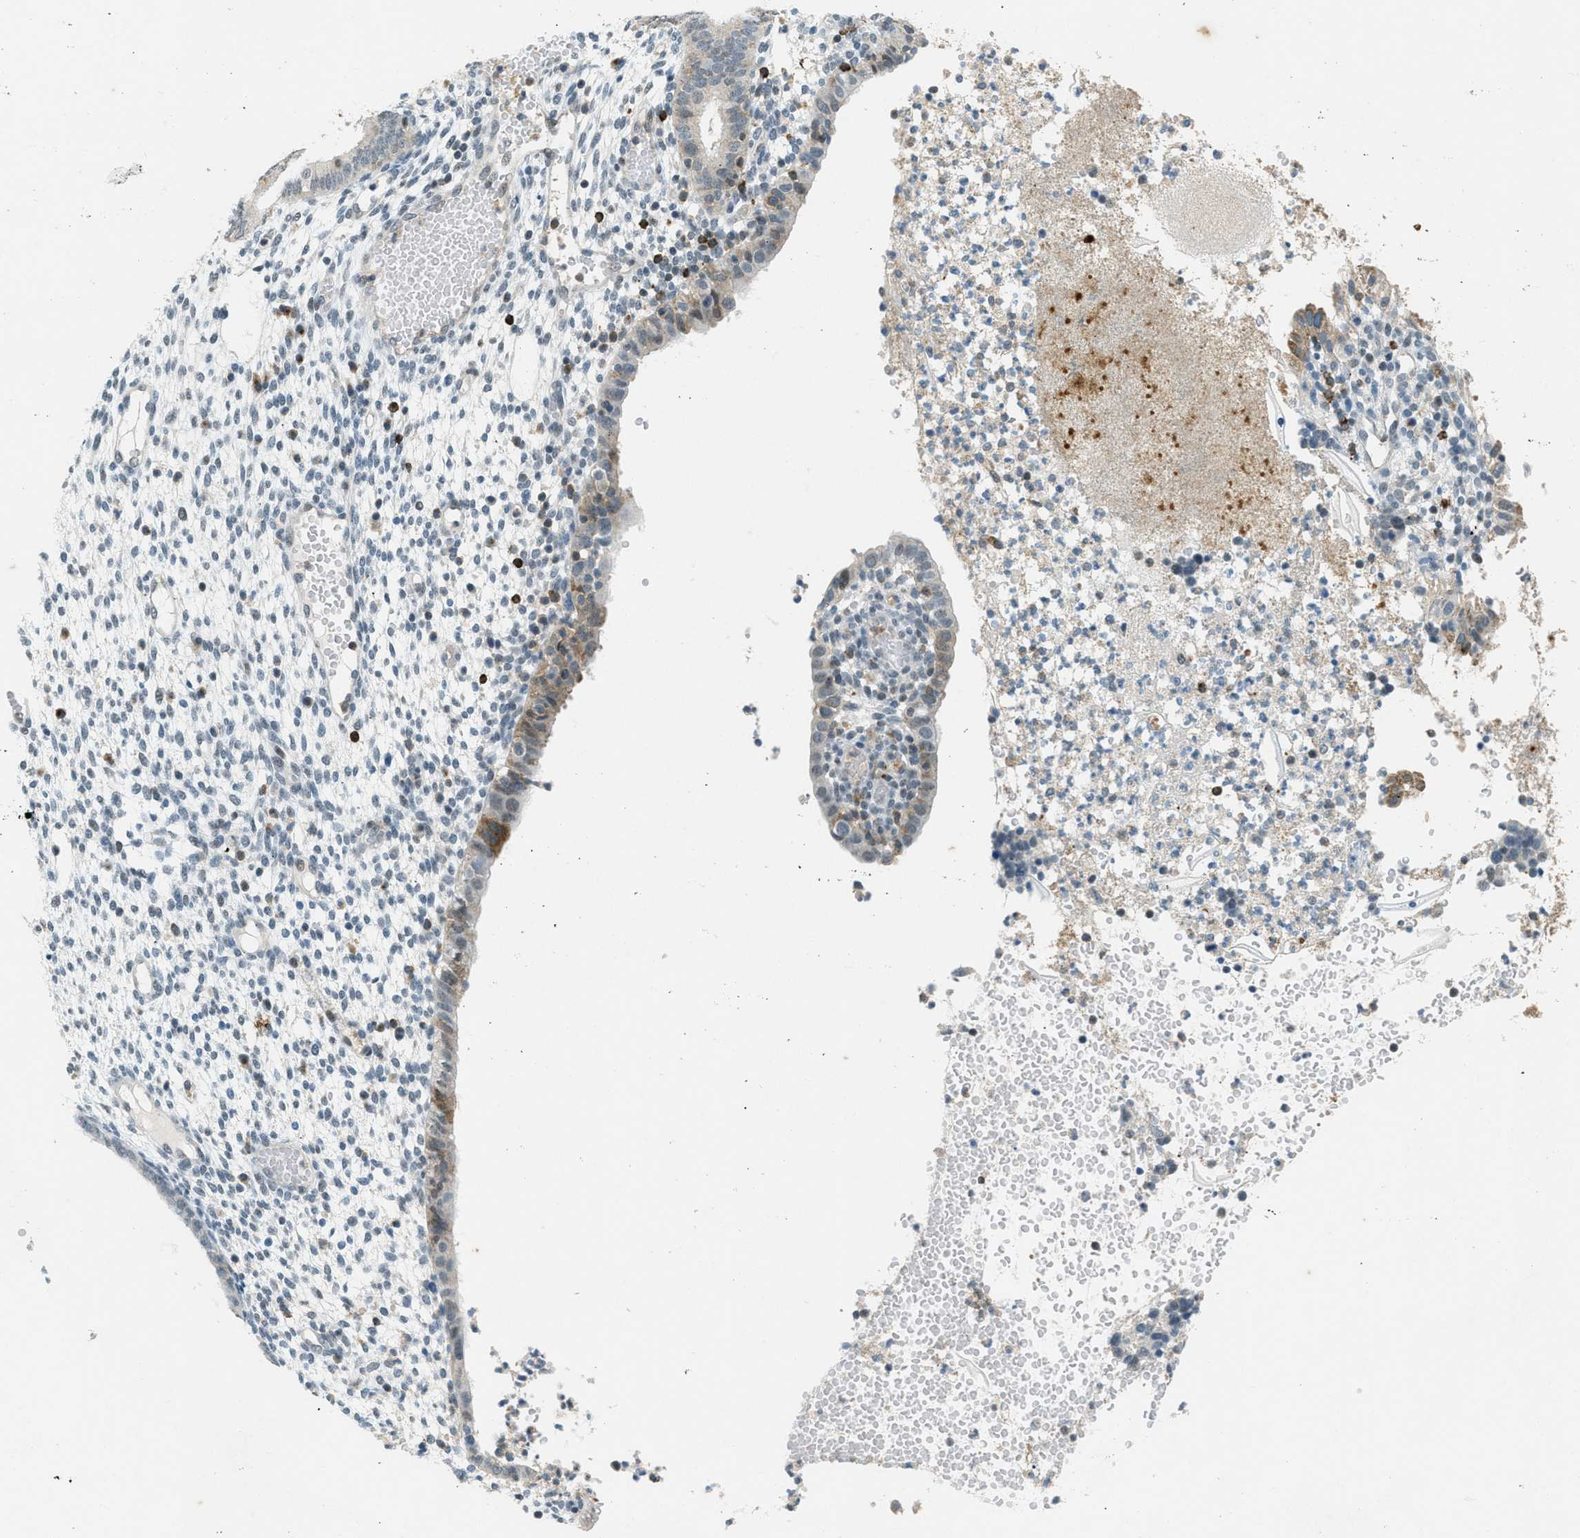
{"staining": {"intensity": "negative", "quantity": "none", "location": "none"}, "tissue": "endometrium", "cell_type": "Cells in endometrial stroma", "image_type": "normal", "snomed": [{"axis": "morphology", "description": "Normal tissue, NOS"}, {"axis": "topography", "description": "Endometrium"}], "caption": "Immunohistochemistry micrograph of normal endometrium stained for a protein (brown), which reveals no staining in cells in endometrial stroma.", "gene": "FYN", "patient": {"sex": "female", "age": 35}}